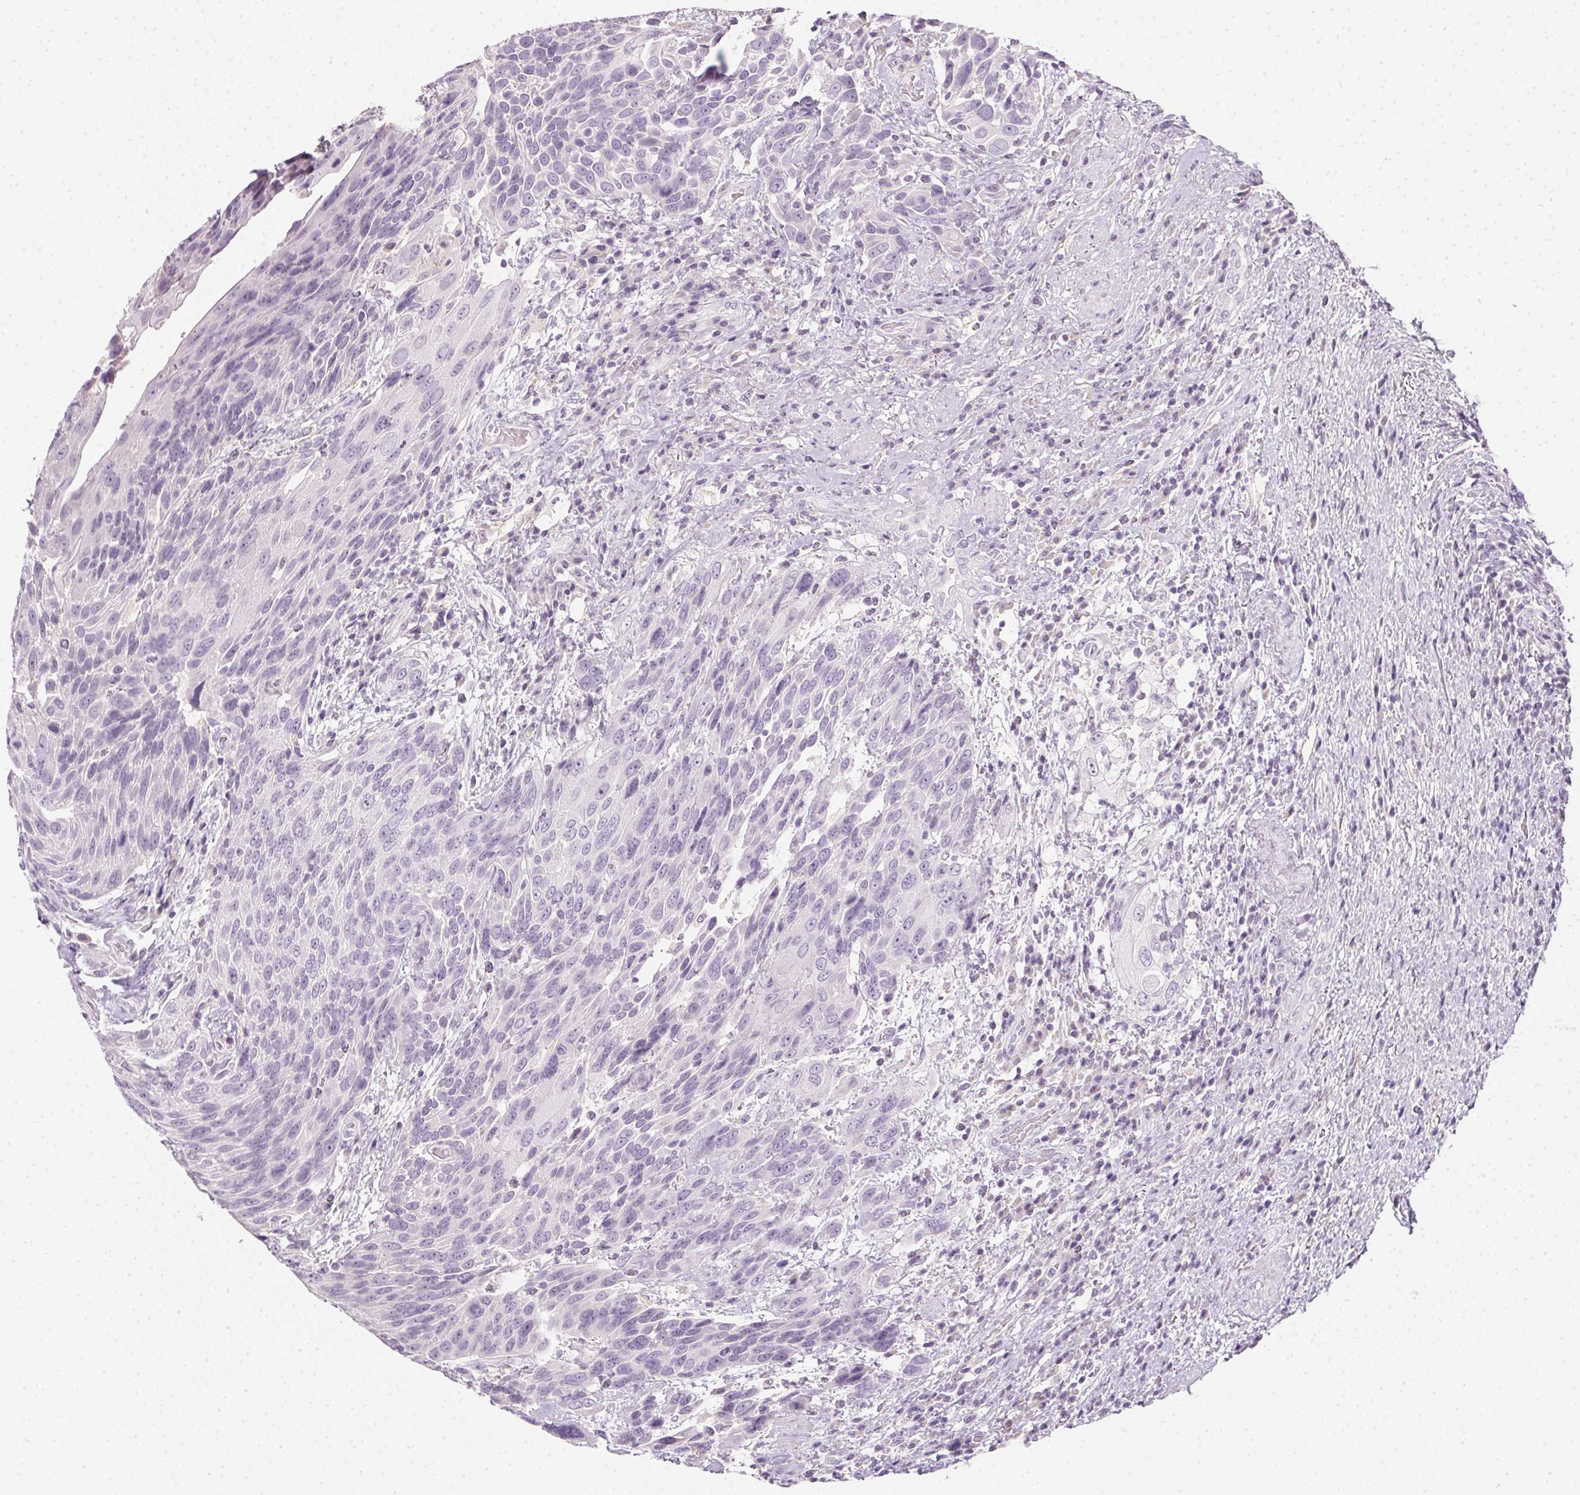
{"staining": {"intensity": "negative", "quantity": "none", "location": "none"}, "tissue": "urothelial cancer", "cell_type": "Tumor cells", "image_type": "cancer", "snomed": [{"axis": "morphology", "description": "Urothelial carcinoma, High grade"}, {"axis": "topography", "description": "Urinary bladder"}], "caption": "A photomicrograph of human urothelial carcinoma (high-grade) is negative for staining in tumor cells. (Stains: DAB immunohistochemistry (IHC) with hematoxylin counter stain, Microscopy: brightfield microscopy at high magnification).", "gene": "TMEM72", "patient": {"sex": "female", "age": 70}}